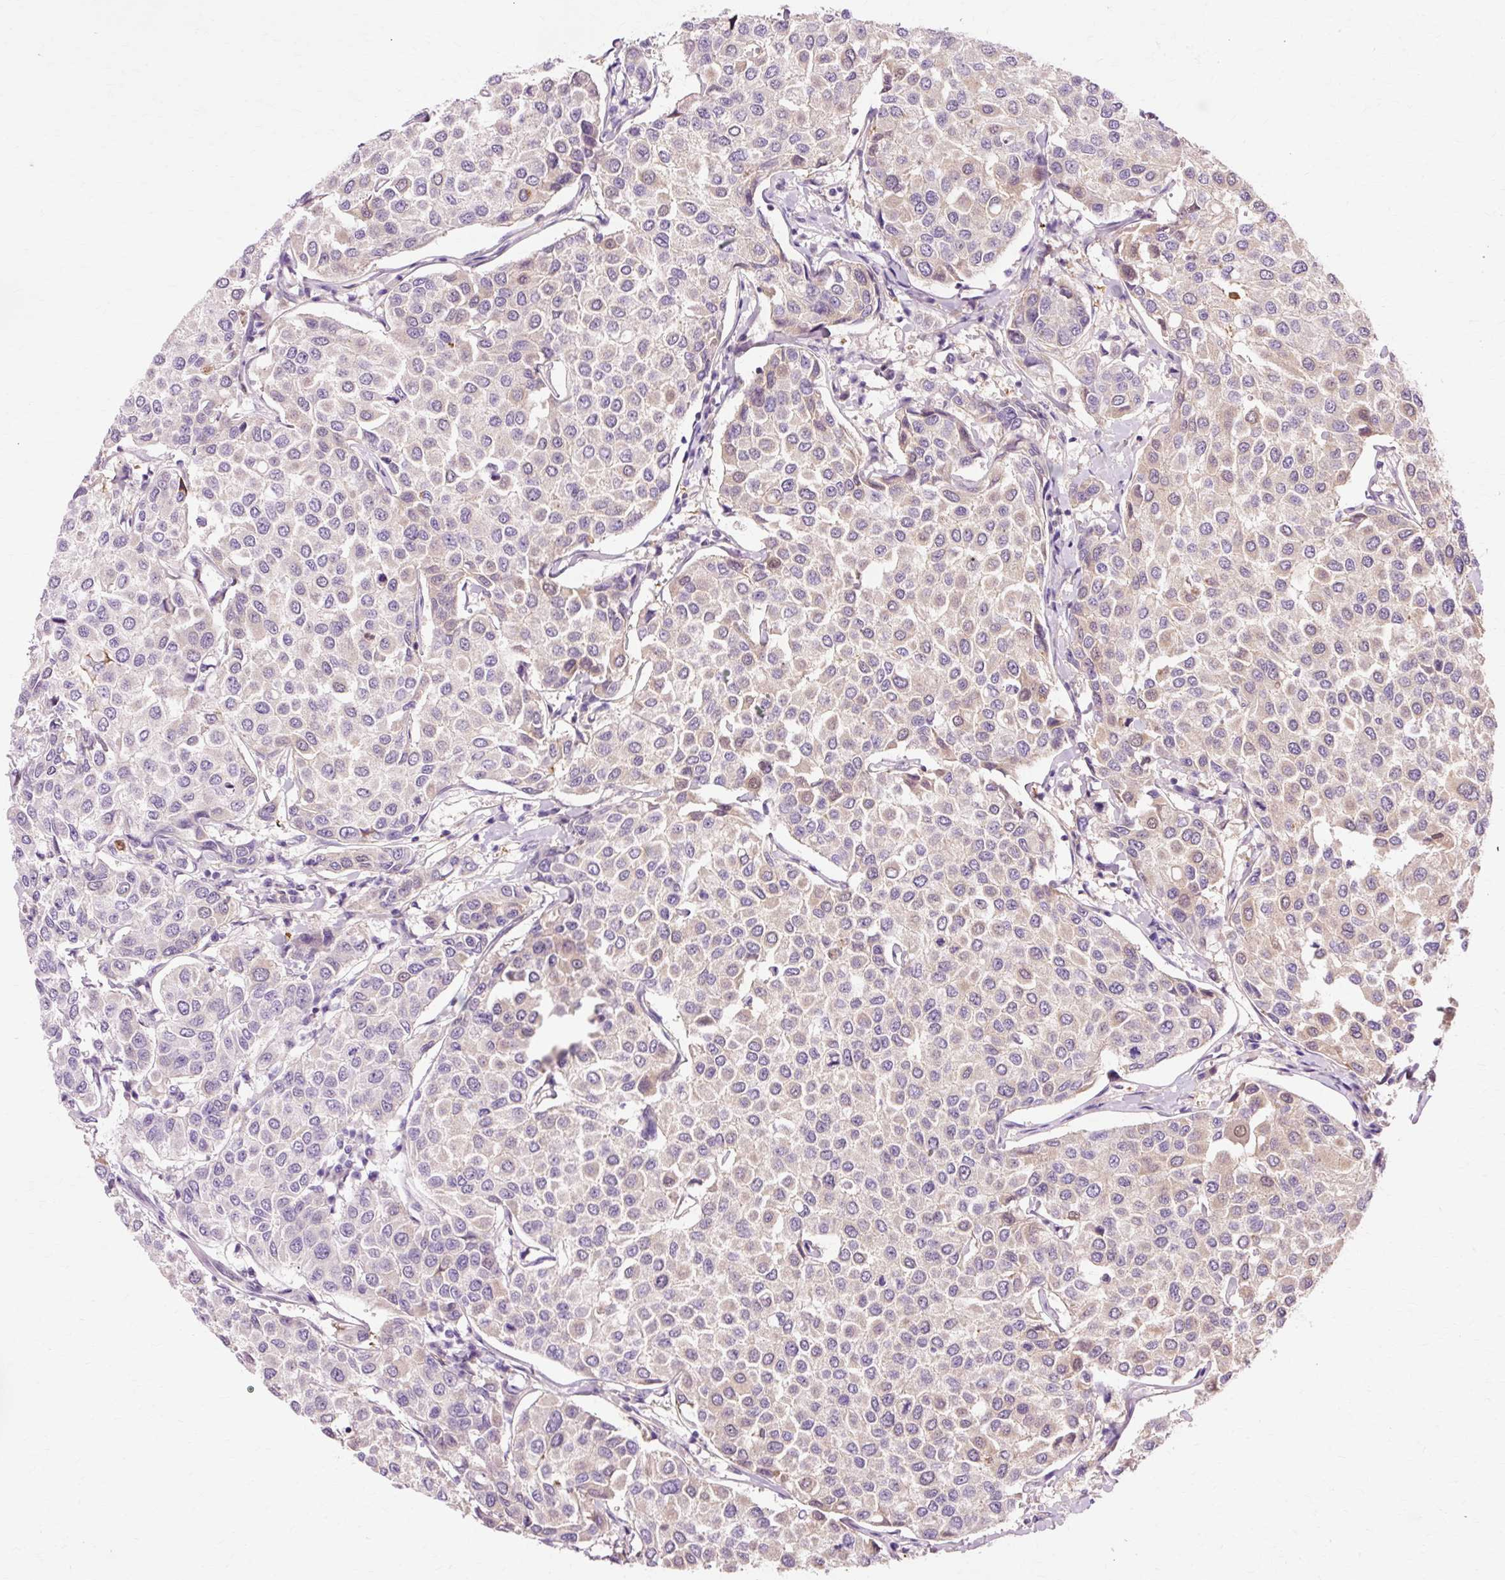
{"staining": {"intensity": "weak", "quantity": "25%-75%", "location": "cytoplasmic/membranous"}, "tissue": "breast cancer", "cell_type": "Tumor cells", "image_type": "cancer", "snomed": [{"axis": "morphology", "description": "Duct carcinoma"}, {"axis": "topography", "description": "Breast"}], "caption": "Tumor cells reveal low levels of weak cytoplasmic/membranous expression in approximately 25%-75% of cells in human breast cancer.", "gene": "VN1R2", "patient": {"sex": "female", "age": 55}}